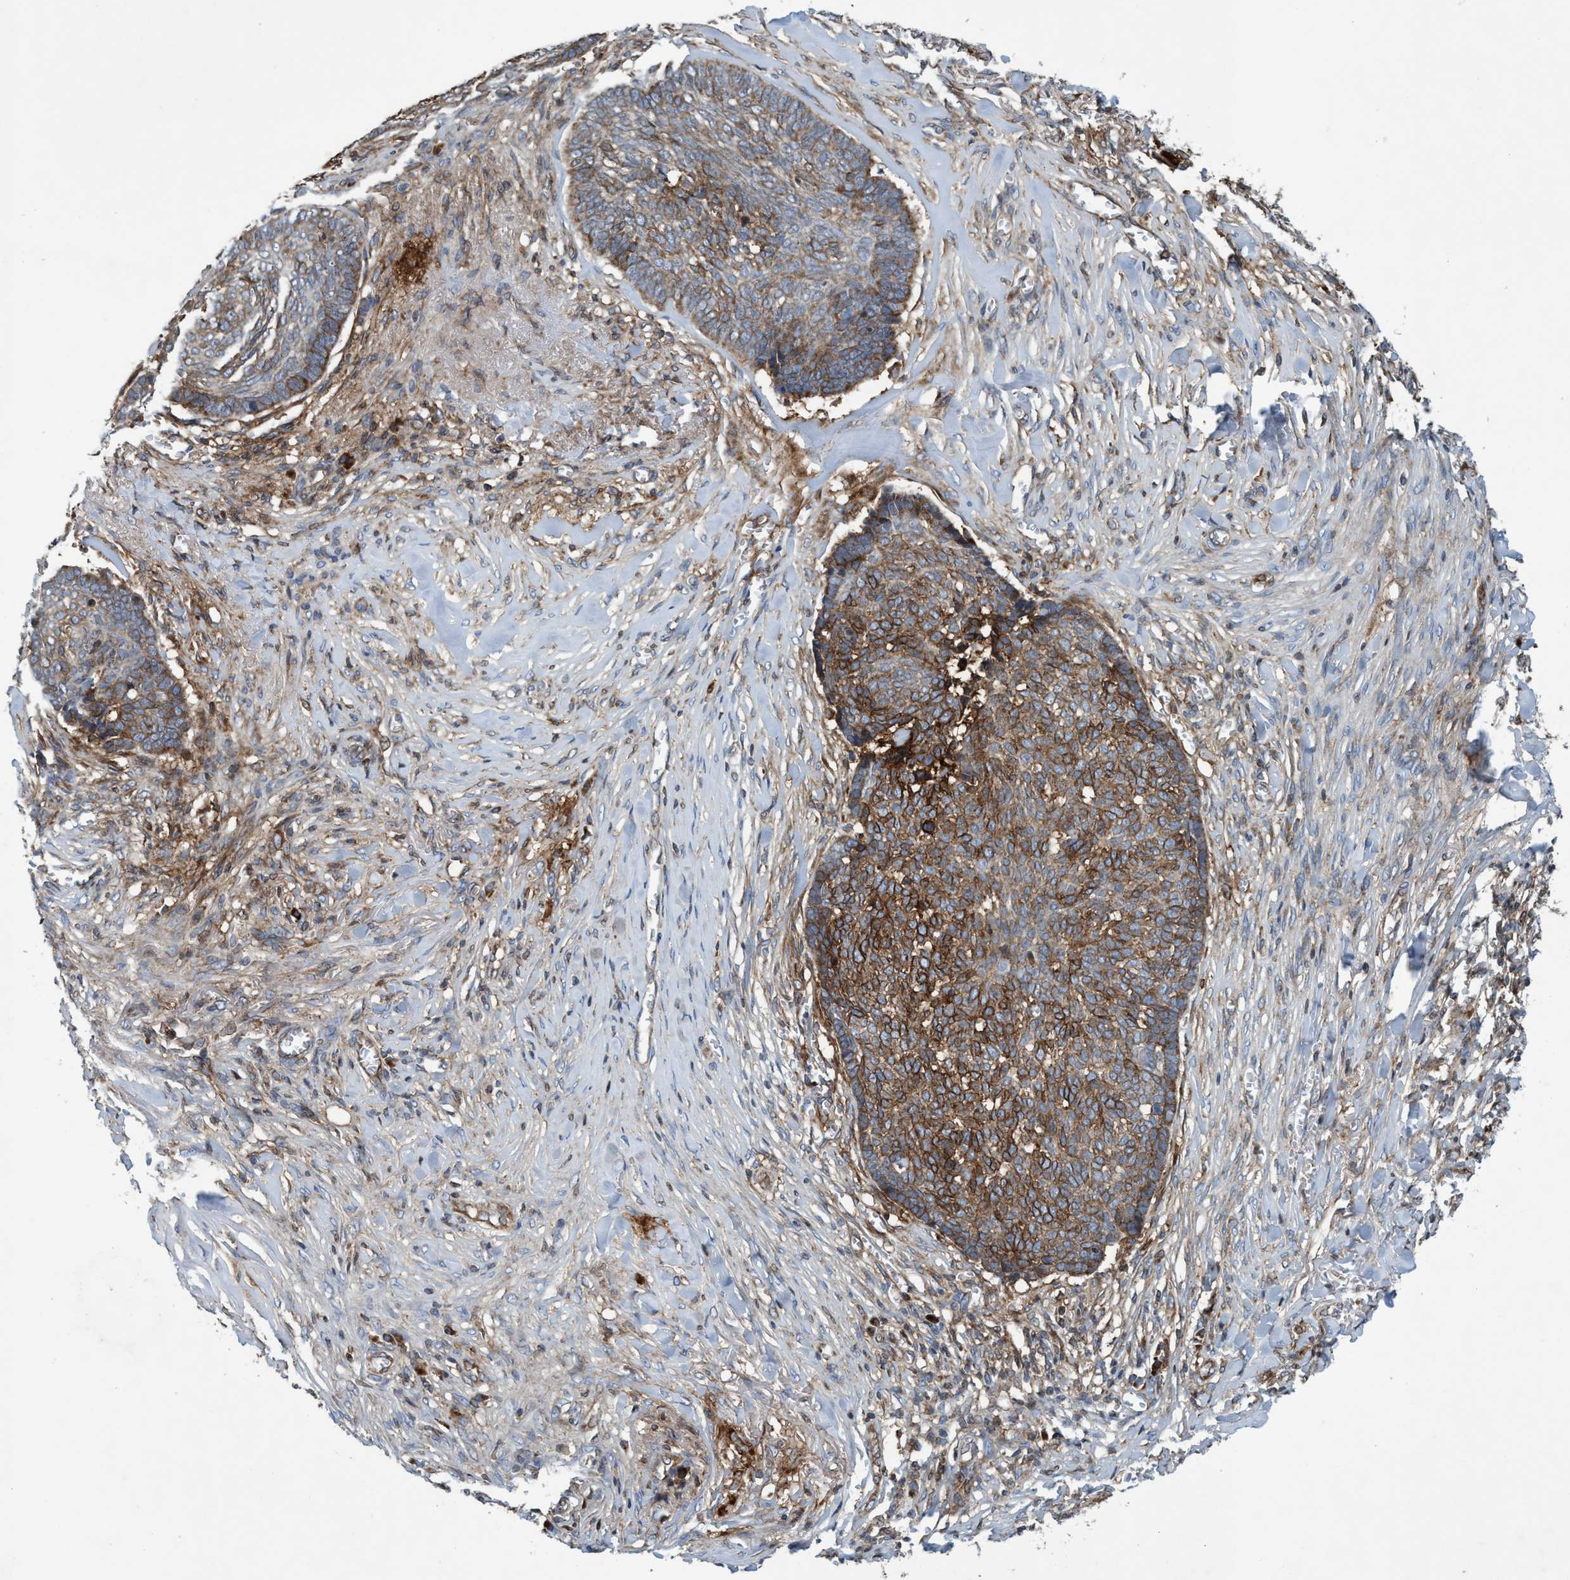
{"staining": {"intensity": "strong", "quantity": "25%-75%", "location": "cytoplasmic/membranous"}, "tissue": "skin cancer", "cell_type": "Tumor cells", "image_type": "cancer", "snomed": [{"axis": "morphology", "description": "Basal cell carcinoma"}, {"axis": "topography", "description": "Skin"}], "caption": "There is high levels of strong cytoplasmic/membranous staining in tumor cells of skin basal cell carcinoma, as demonstrated by immunohistochemical staining (brown color).", "gene": "SLC16A3", "patient": {"sex": "male", "age": 84}}